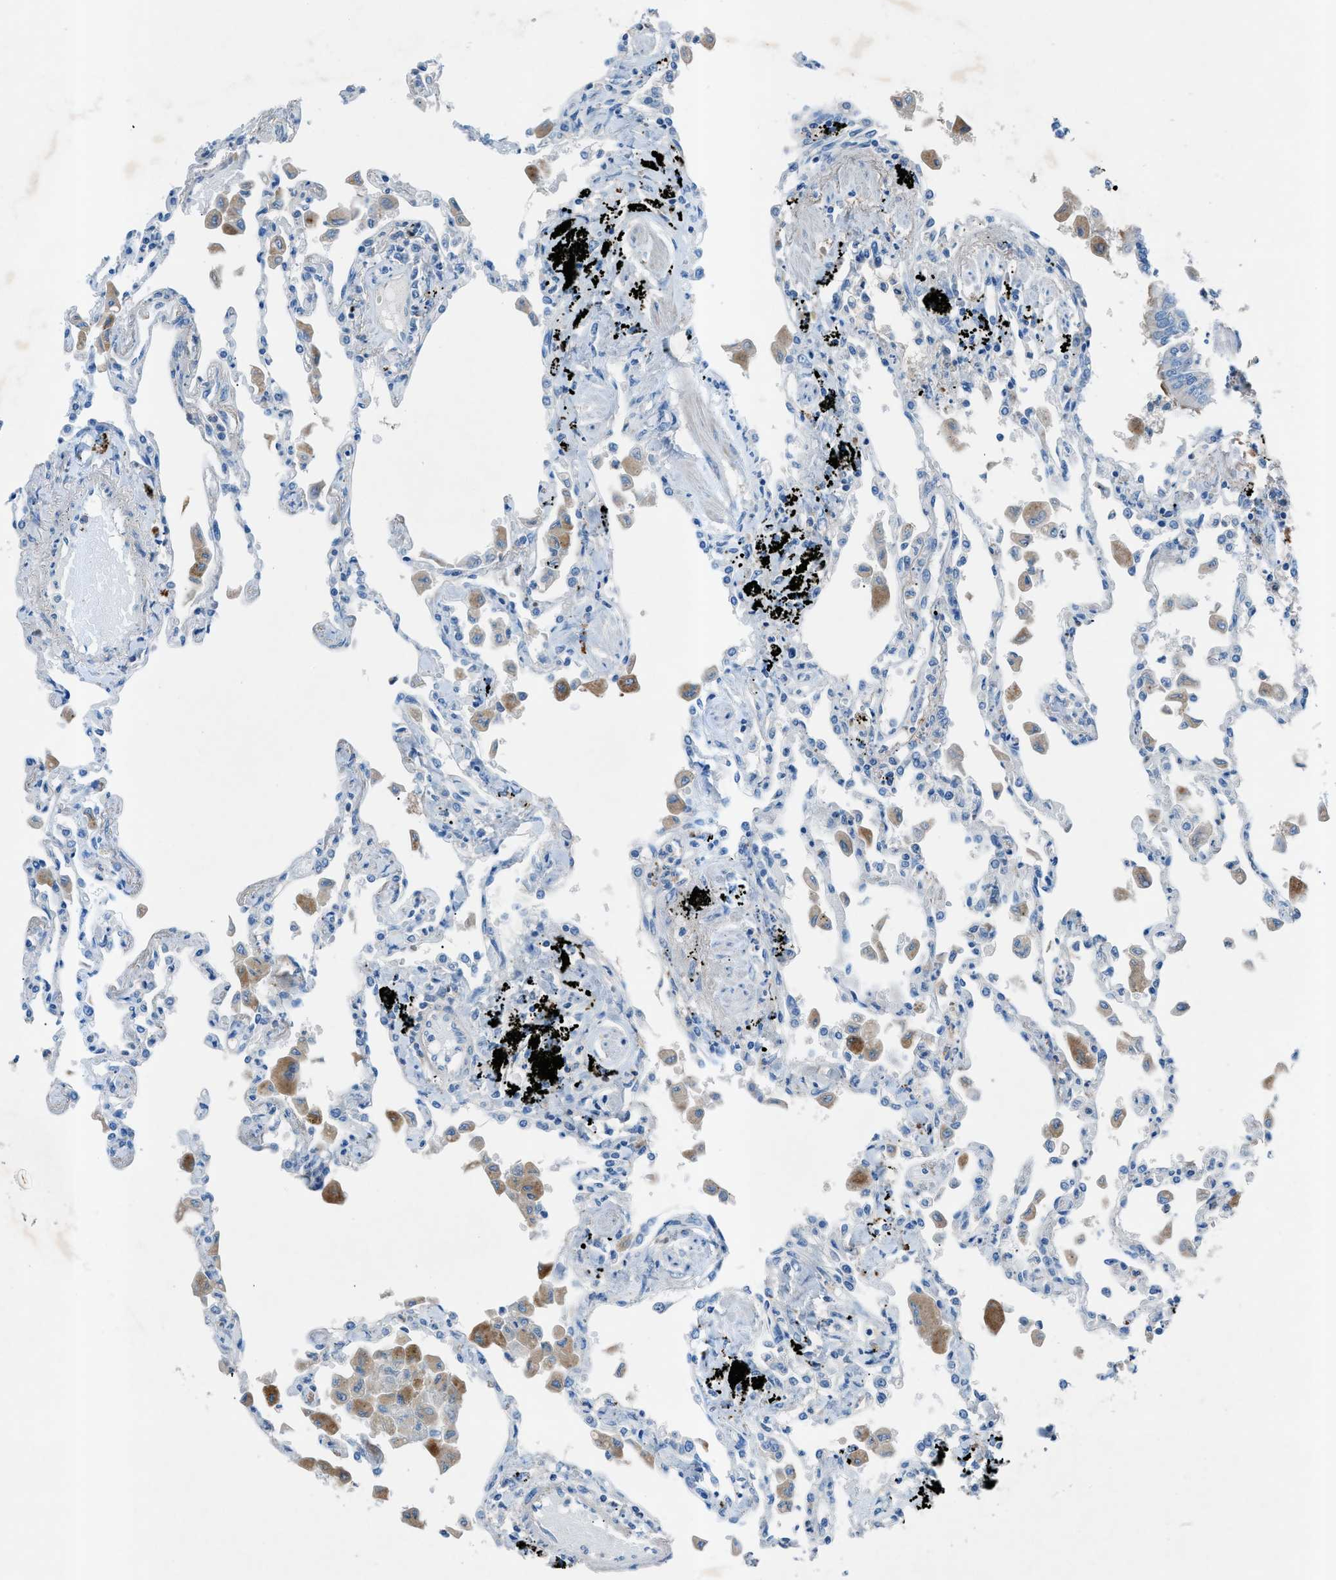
{"staining": {"intensity": "negative", "quantity": "none", "location": "none"}, "tissue": "lung", "cell_type": "Alveolar cells", "image_type": "normal", "snomed": [{"axis": "morphology", "description": "Normal tissue, NOS"}, {"axis": "topography", "description": "Bronchus"}, {"axis": "topography", "description": "Lung"}], "caption": "A histopathology image of human lung is negative for staining in alveolar cells.", "gene": "C5AR2", "patient": {"sex": "female", "age": 49}}